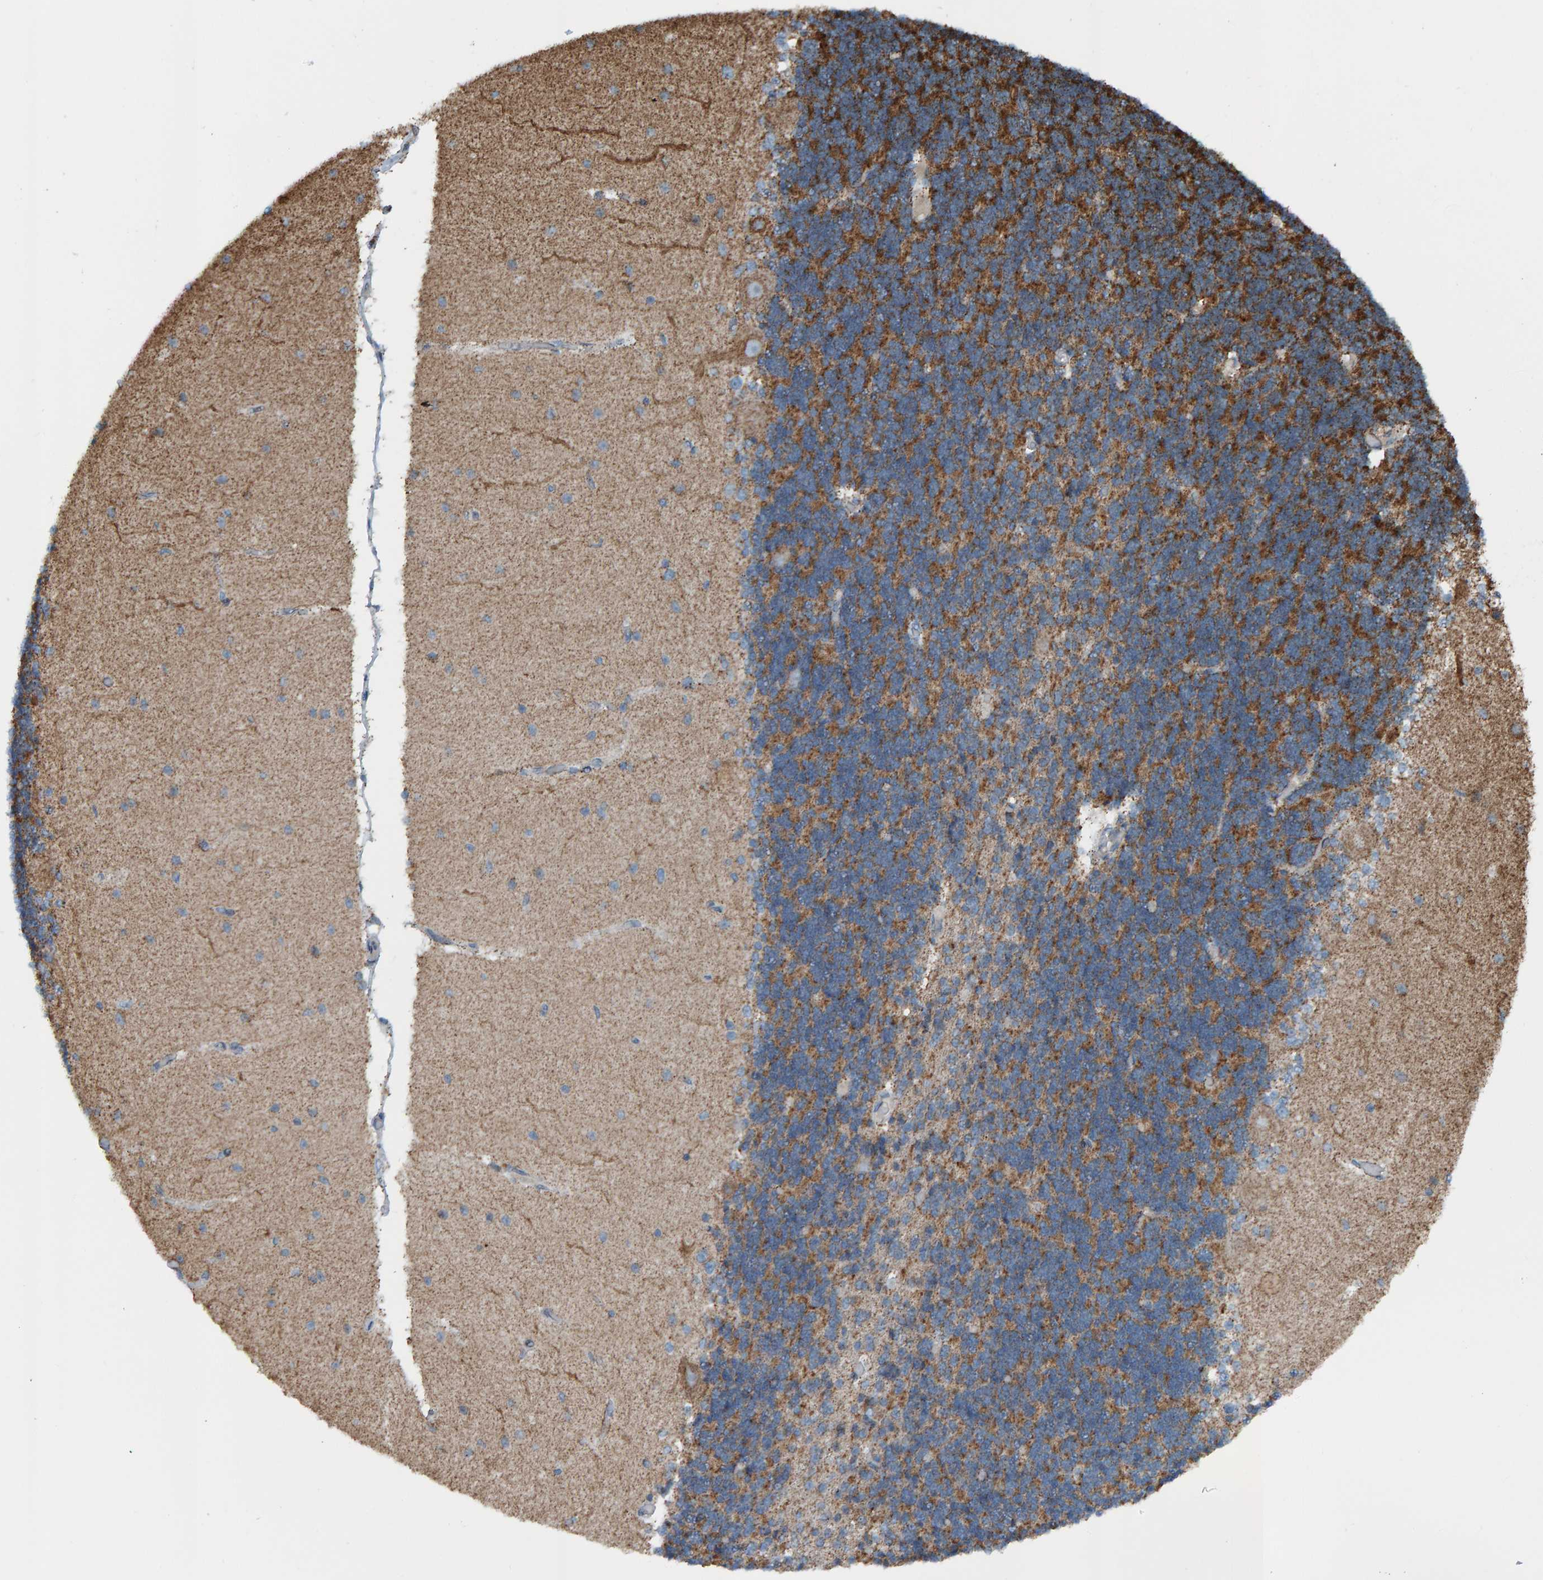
{"staining": {"intensity": "moderate", "quantity": "25%-75%", "location": "cytoplasmic/membranous"}, "tissue": "cerebellum", "cell_type": "Cells in granular layer", "image_type": "normal", "snomed": [{"axis": "morphology", "description": "Normal tissue, NOS"}, {"axis": "topography", "description": "Cerebellum"}], "caption": "A micrograph of human cerebellum stained for a protein exhibits moderate cytoplasmic/membranous brown staining in cells in granular layer. The protein is shown in brown color, while the nuclei are stained blue.", "gene": "ZNF48", "patient": {"sex": "female", "age": 54}}